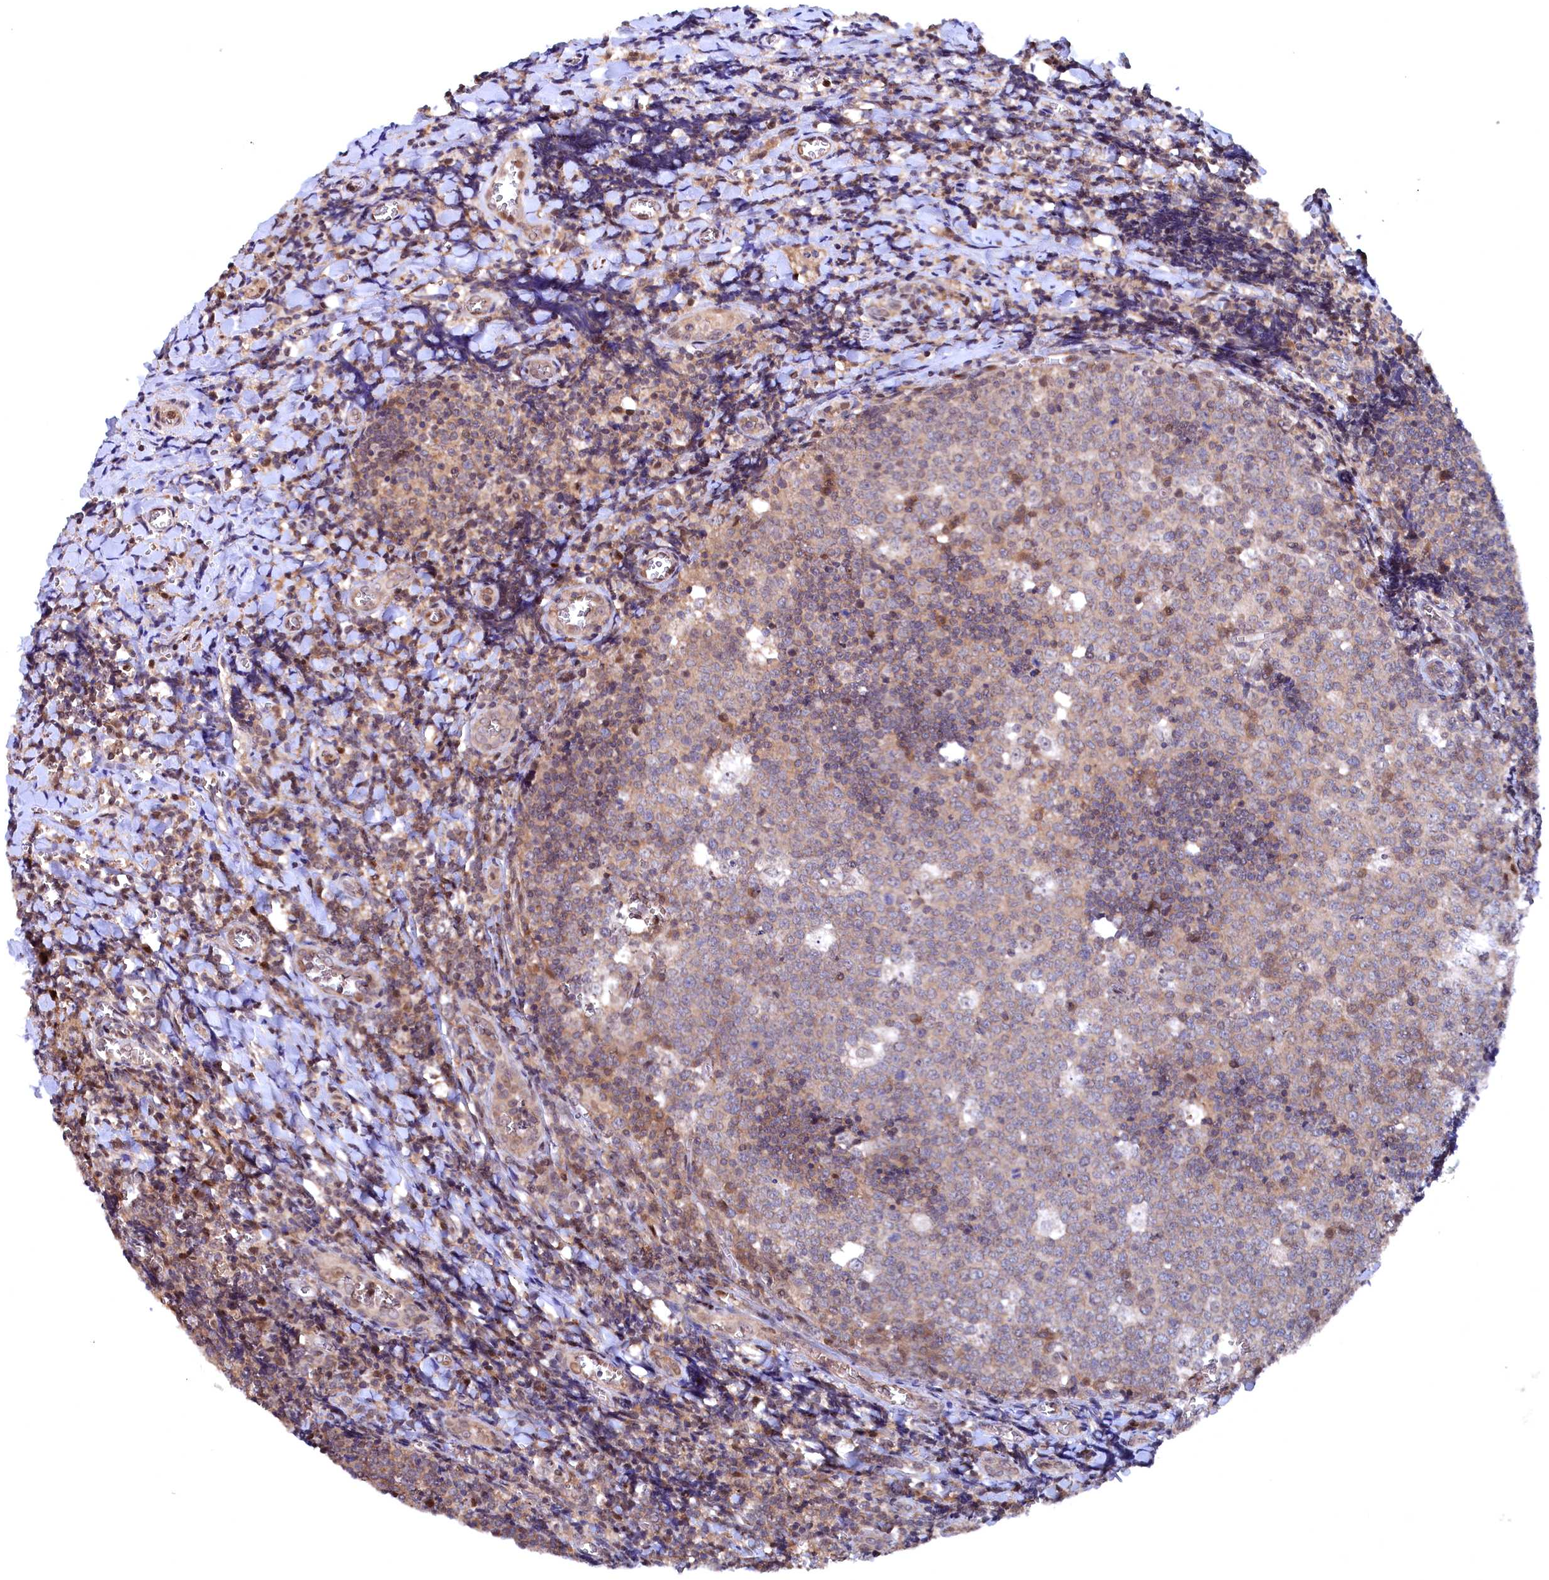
{"staining": {"intensity": "moderate", "quantity": "<25%", "location": "cytoplasmic/membranous"}, "tissue": "tonsil", "cell_type": "Germinal center cells", "image_type": "normal", "snomed": [{"axis": "morphology", "description": "Normal tissue, NOS"}, {"axis": "topography", "description": "Tonsil"}], "caption": "Immunohistochemistry (IHC) (DAB (3,3'-diaminobenzidine)) staining of unremarkable tonsil exhibits moderate cytoplasmic/membranous protein expression in approximately <25% of germinal center cells. The staining is performed using DAB (3,3'-diaminobenzidine) brown chromogen to label protein expression. The nuclei are counter-stained blue using hematoxylin.", "gene": "TMC5", "patient": {"sex": "male", "age": 27}}